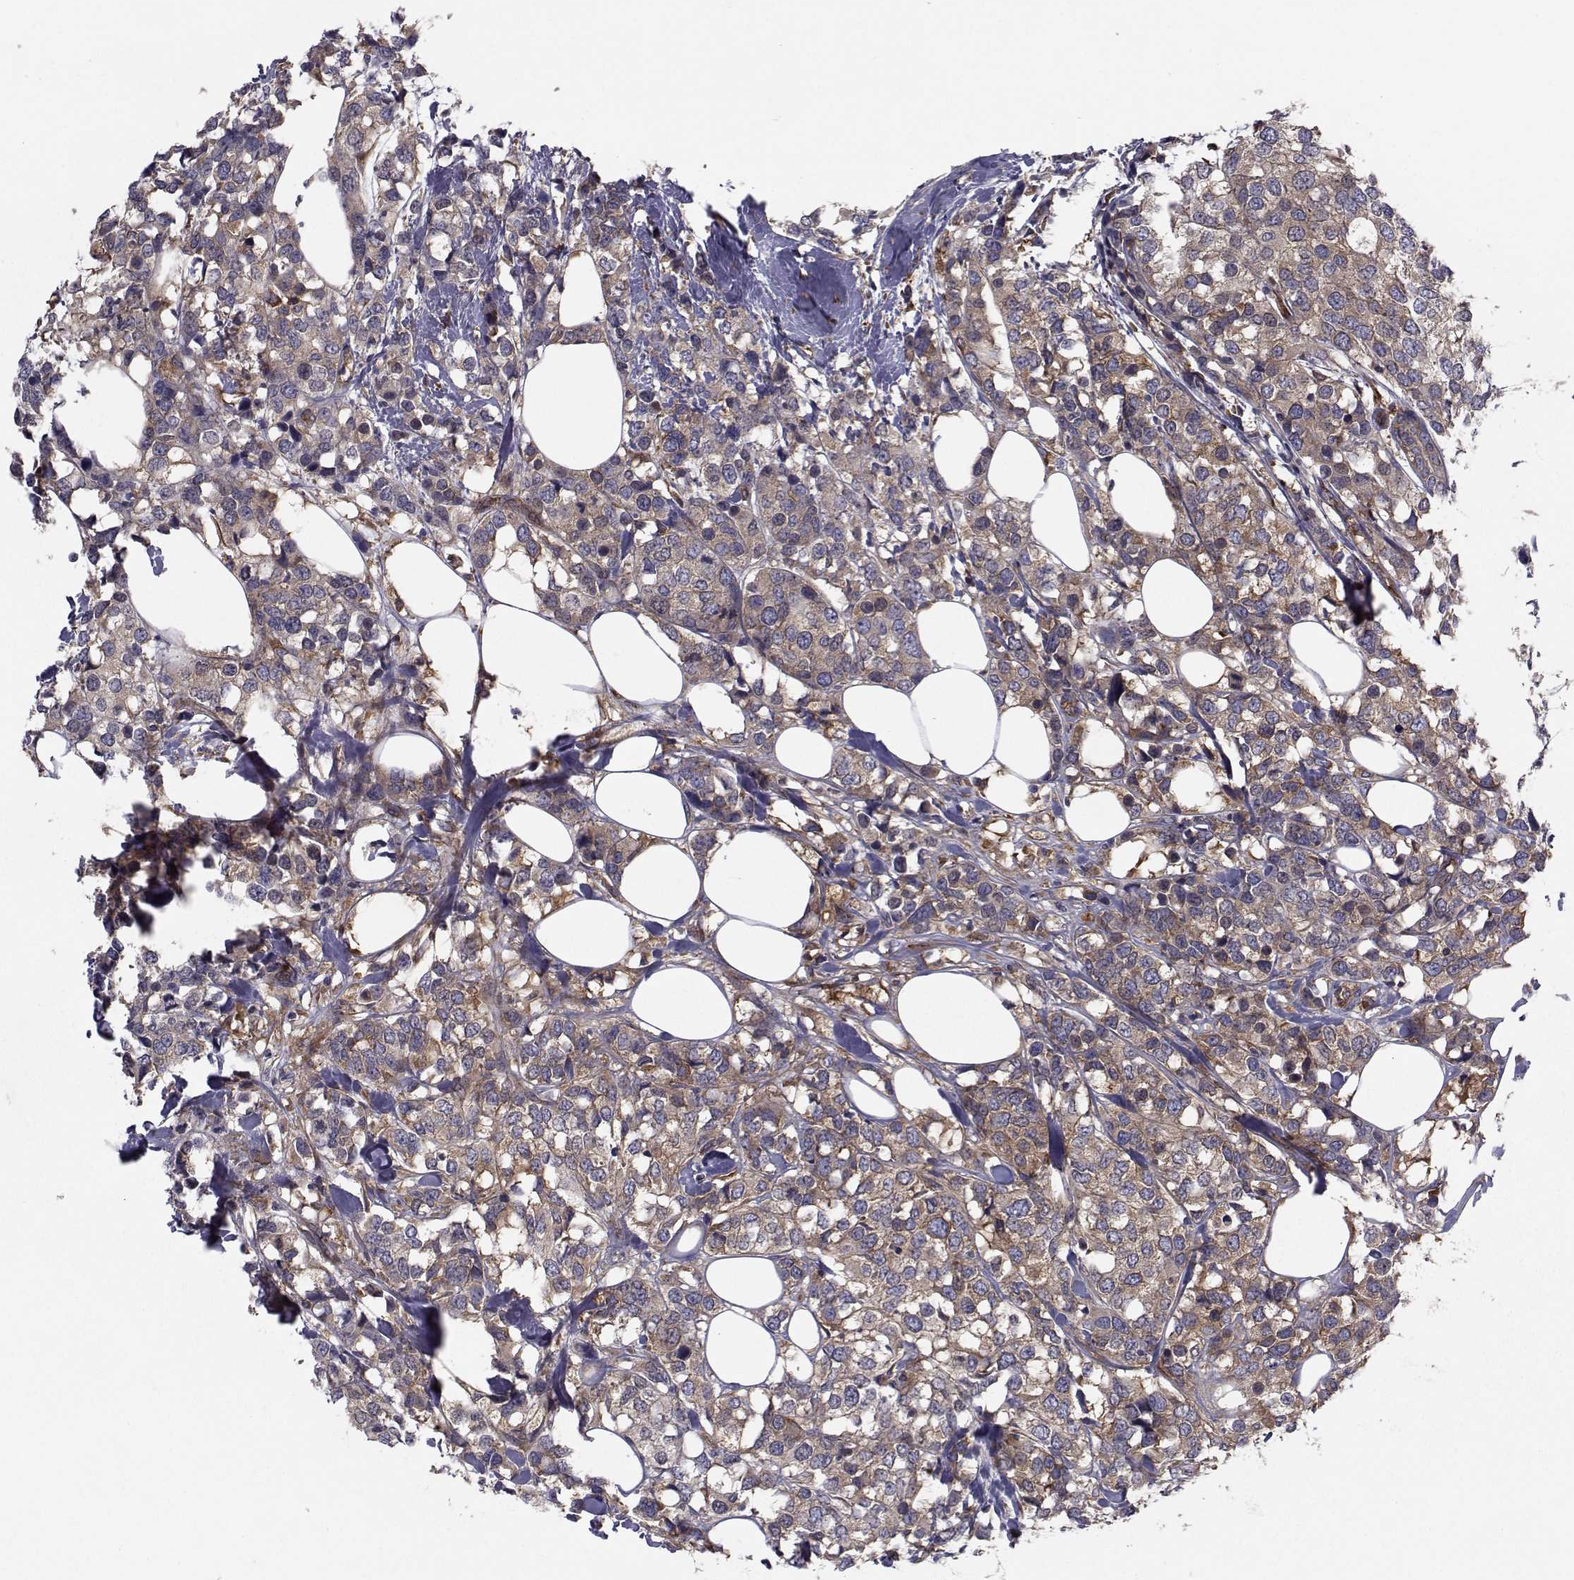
{"staining": {"intensity": "moderate", "quantity": ">75%", "location": "cytoplasmic/membranous"}, "tissue": "breast cancer", "cell_type": "Tumor cells", "image_type": "cancer", "snomed": [{"axis": "morphology", "description": "Lobular carcinoma"}, {"axis": "topography", "description": "Breast"}], "caption": "Breast lobular carcinoma stained with a protein marker shows moderate staining in tumor cells.", "gene": "TRIP10", "patient": {"sex": "female", "age": 59}}